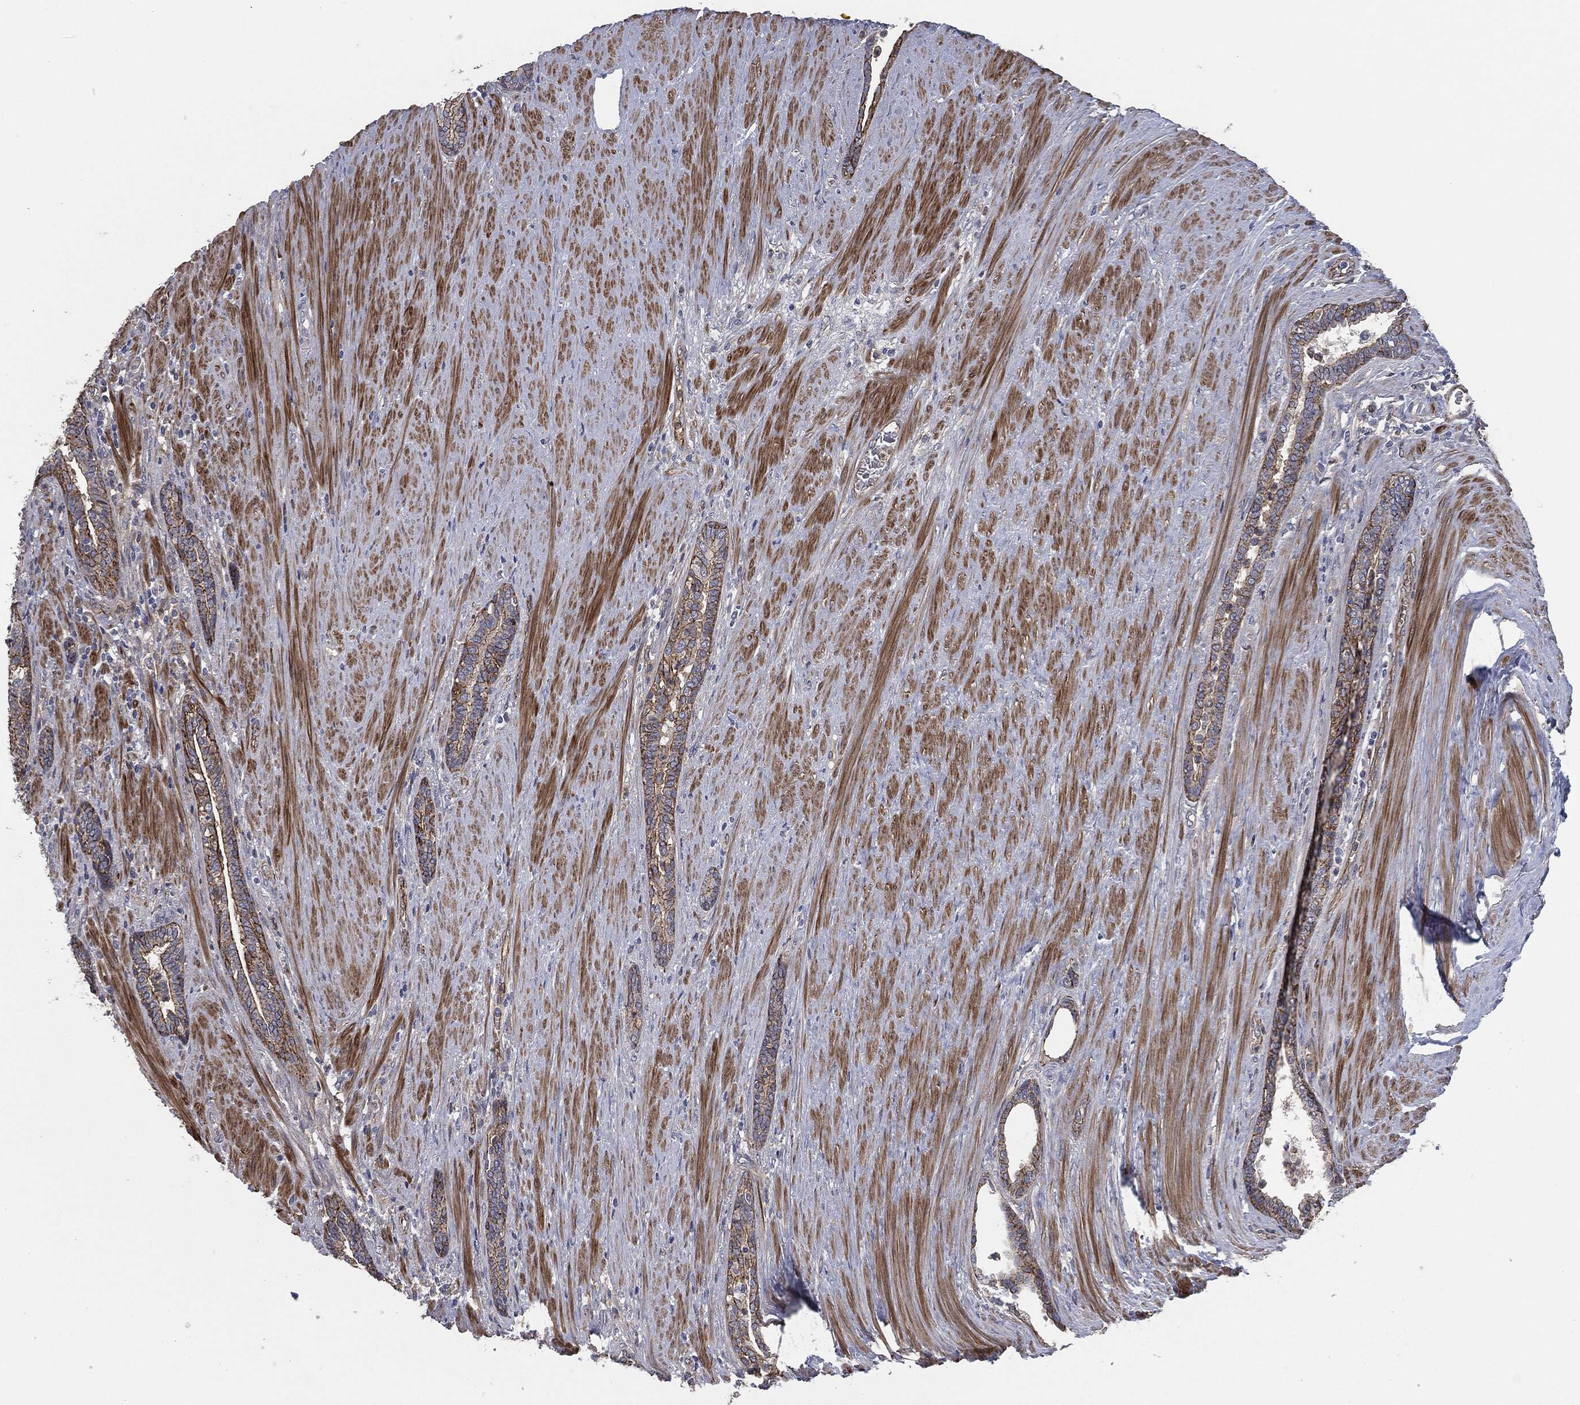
{"staining": {"intensity": "strong", "quantity": "25%-75%", "location": "cytoplasmic/membranous"}, "tissue": "prostate cancer", "cell_type": "Tumor cells", "image_type": "cancer", "snomed": [{"axis": "morphology", "description": "Adenocarcinoma, Low grade"}, {"axis": "topography", "description": "Prostate"}], "caption": "This micrograph shows immunohistochemistry (IHC) staining of prostate cancer, with high strong cytoplasmic/membranous positivity in approximately 25%-75% of tumor cells.", "gene": "SVIL", "patient": {"sex": "male", "age": 68}}